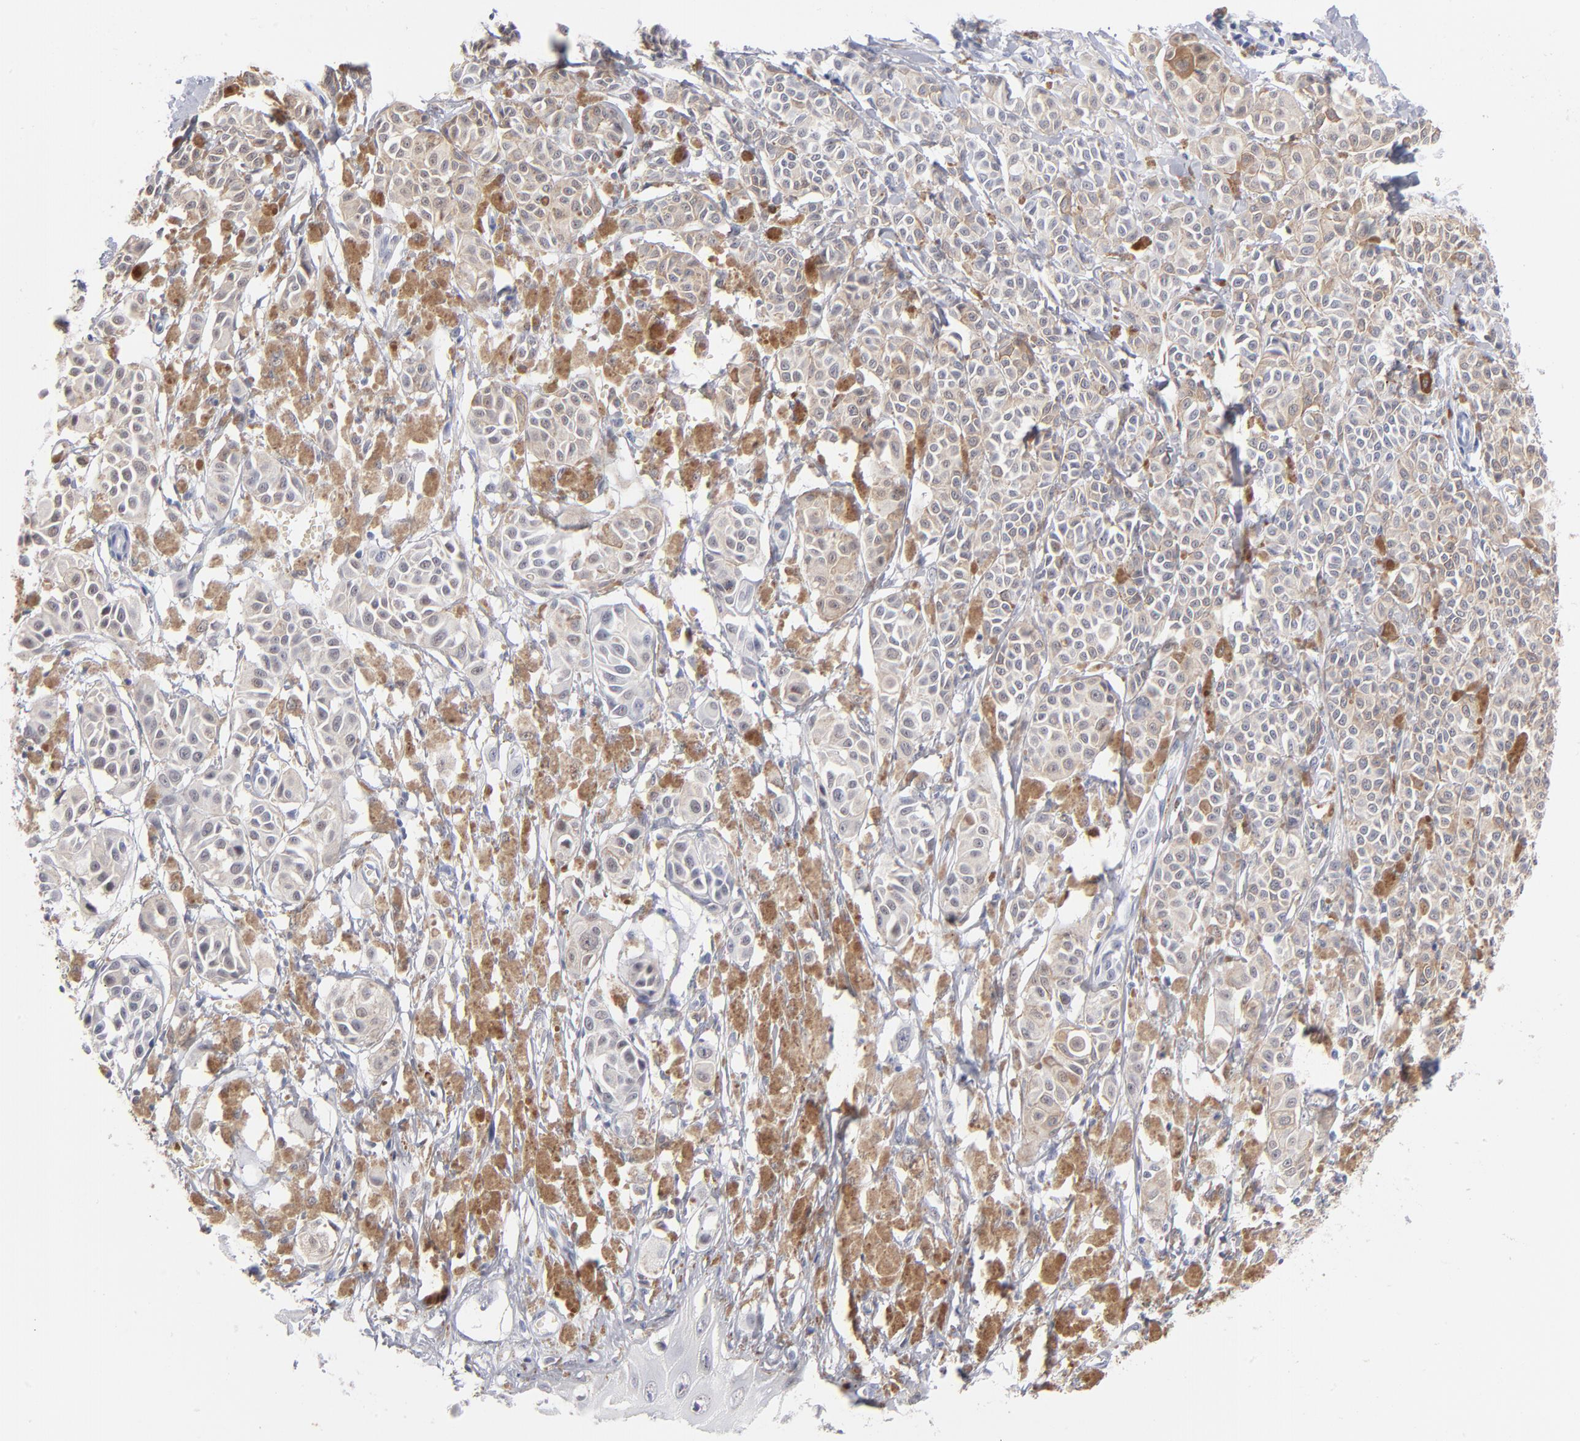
{"staining": {"intensity": "negative", "quantity": "none", "location": "none"}, "tissue": "melanoma", "cell_type": "Tumor cells", "image_type": "cancer", "snomed": [{"axis": "morphology", "description": "Malignant melanoma, NOS"}, {"axis": "topography", "description": "Skin"}], "caption": "Melanoma stained for a protein using immunohistochemistry shows no staining tumor cells.", "gene": "KHNYN", "patient": {"sex": "male", "age": 76}}